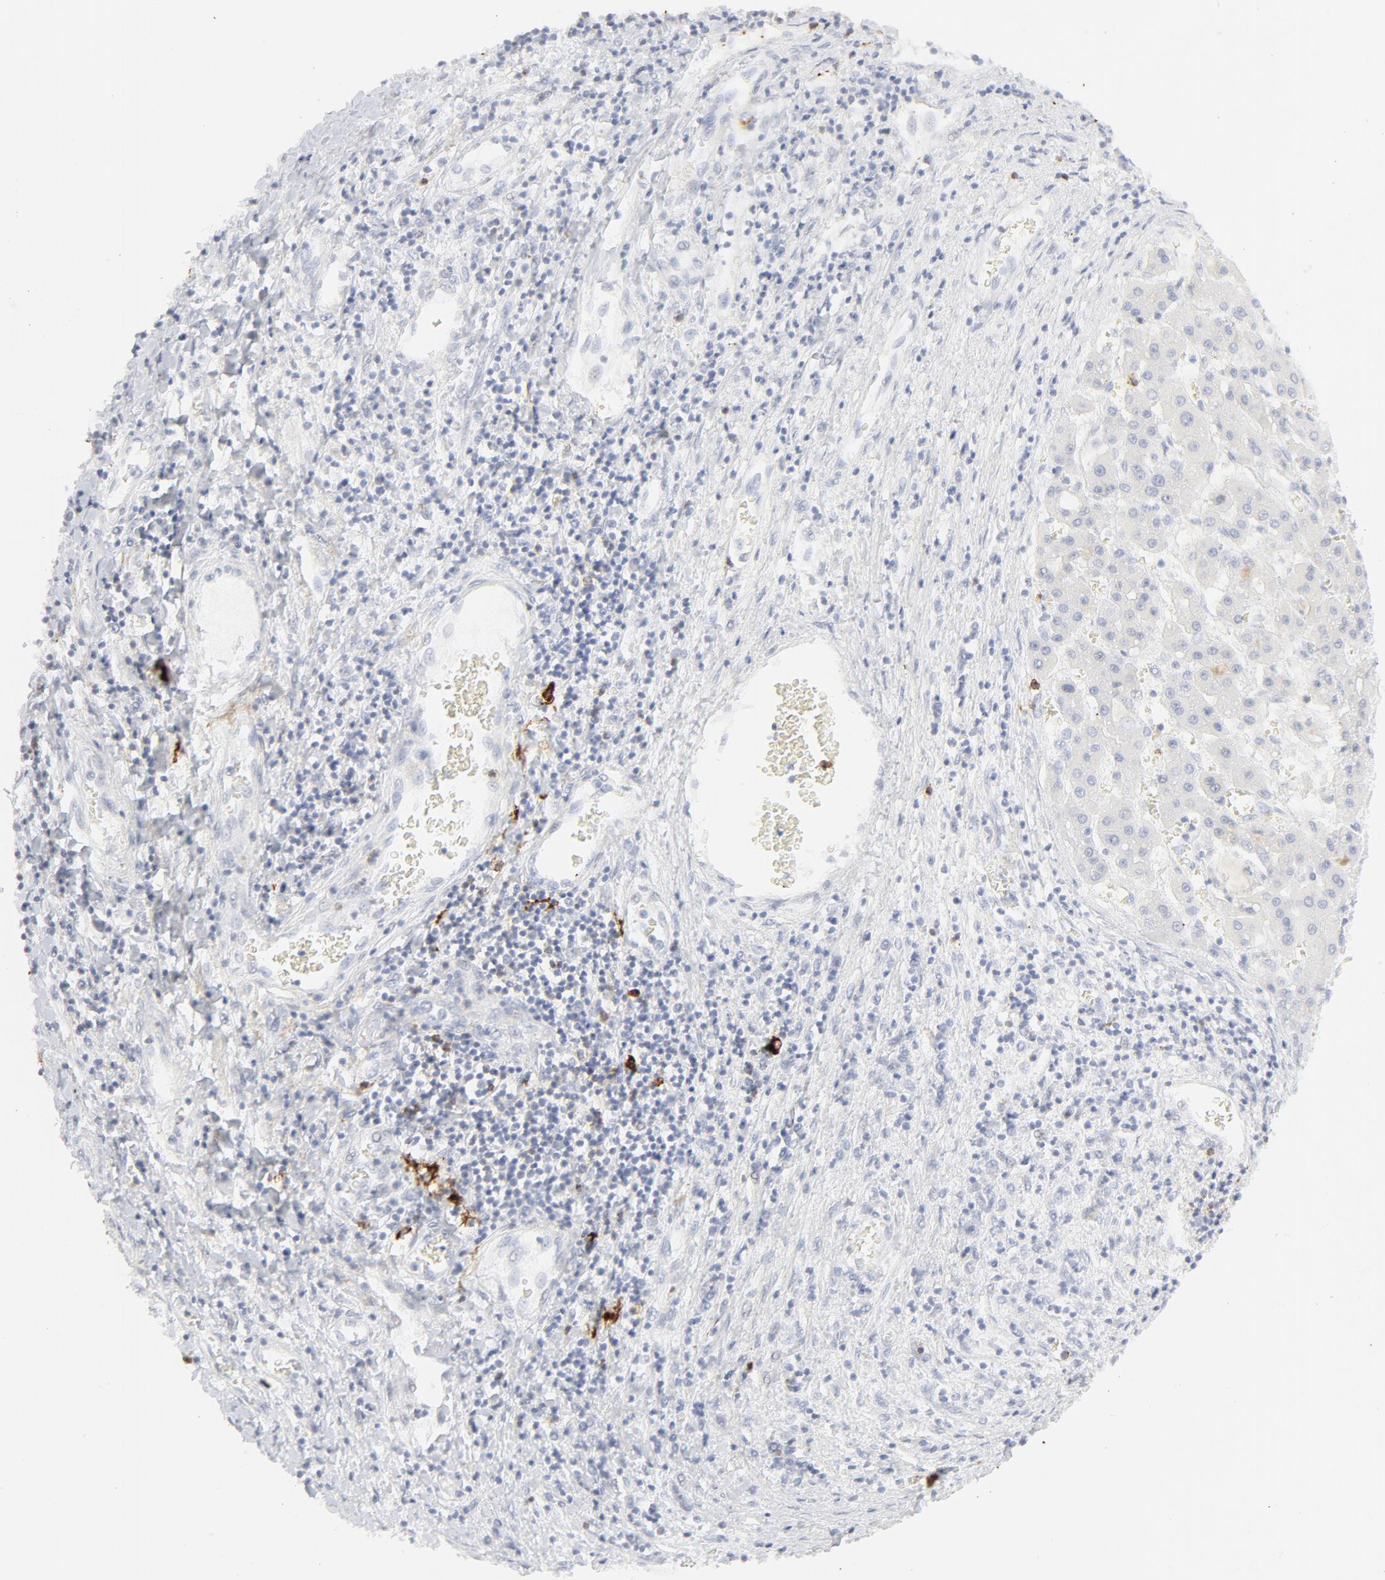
{"staining": {"intensity": "negative", "quantity": "none", "location": "none"}, "tissue": "liver cancer", "cell_type": "Tumor cells", "image_type": "cancer", "snomed": [{"axis": "morphology", "description": "Carcinoma, Hepatocellular, NOS"}, {"axis": "topography", "description": "Liver"}], "caption": "Tumor cells are negative for brown protein staining in liver cancer (hepatocellular carcinoma).", "gene": "CCR7", "patient": {"sex": "male", "age": 24}}